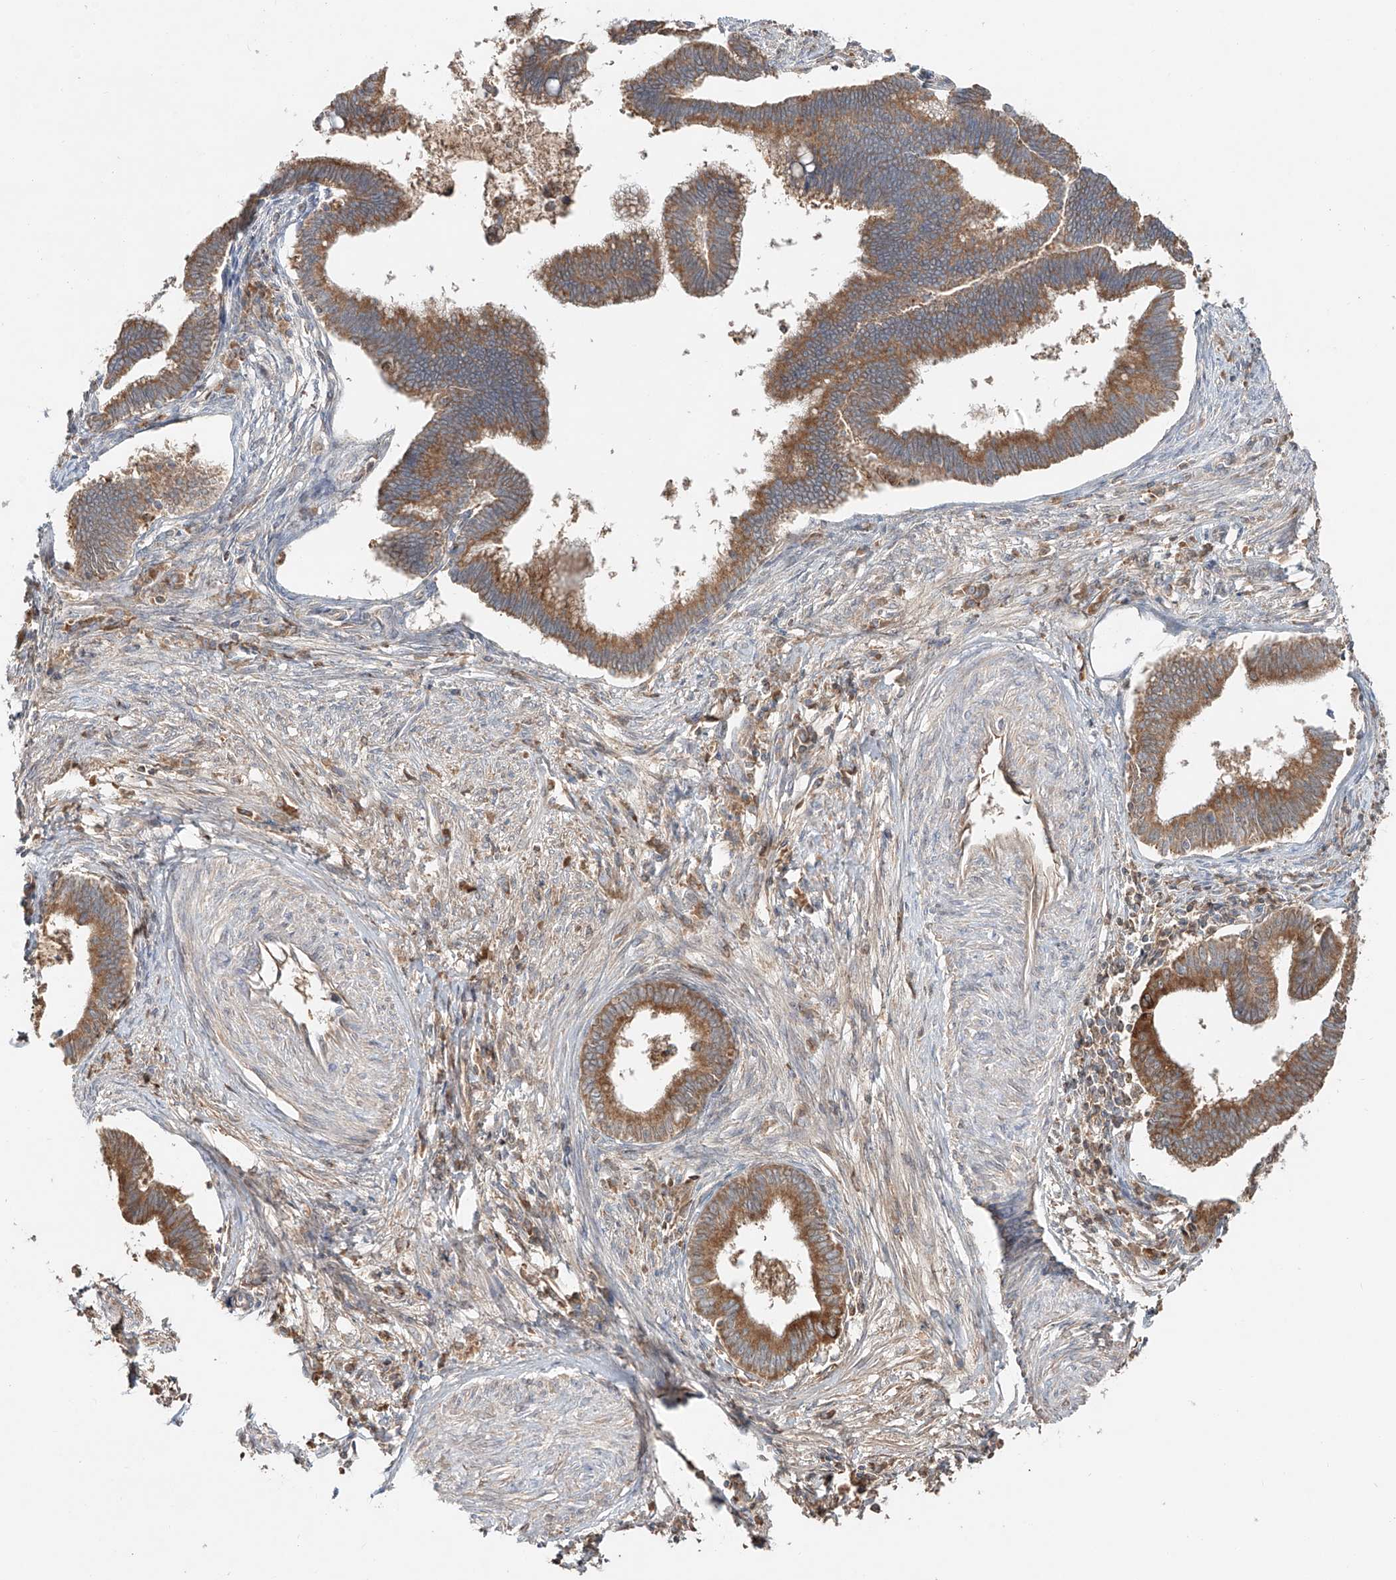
{"staining": {"intensity": "moderate", "quantity": ">75%", "location": "cytoplasmic/membranous"}, "tissue": "cervical cancer", "cell_type": "Tumor cells", "image_type": "cancer", "snomed": [{"axis": "morphology", "description": "Adenocarcinoma, NOS"}, {"axis": "topography", "description": "Cervix"}], "caption": "Cervical cancer (adenocarcinoma) stained with a protein marker exhibits moderate staining in tumor cells.", "gene": "ERO1A", "patient": {"sex": "female", "age": 36}}